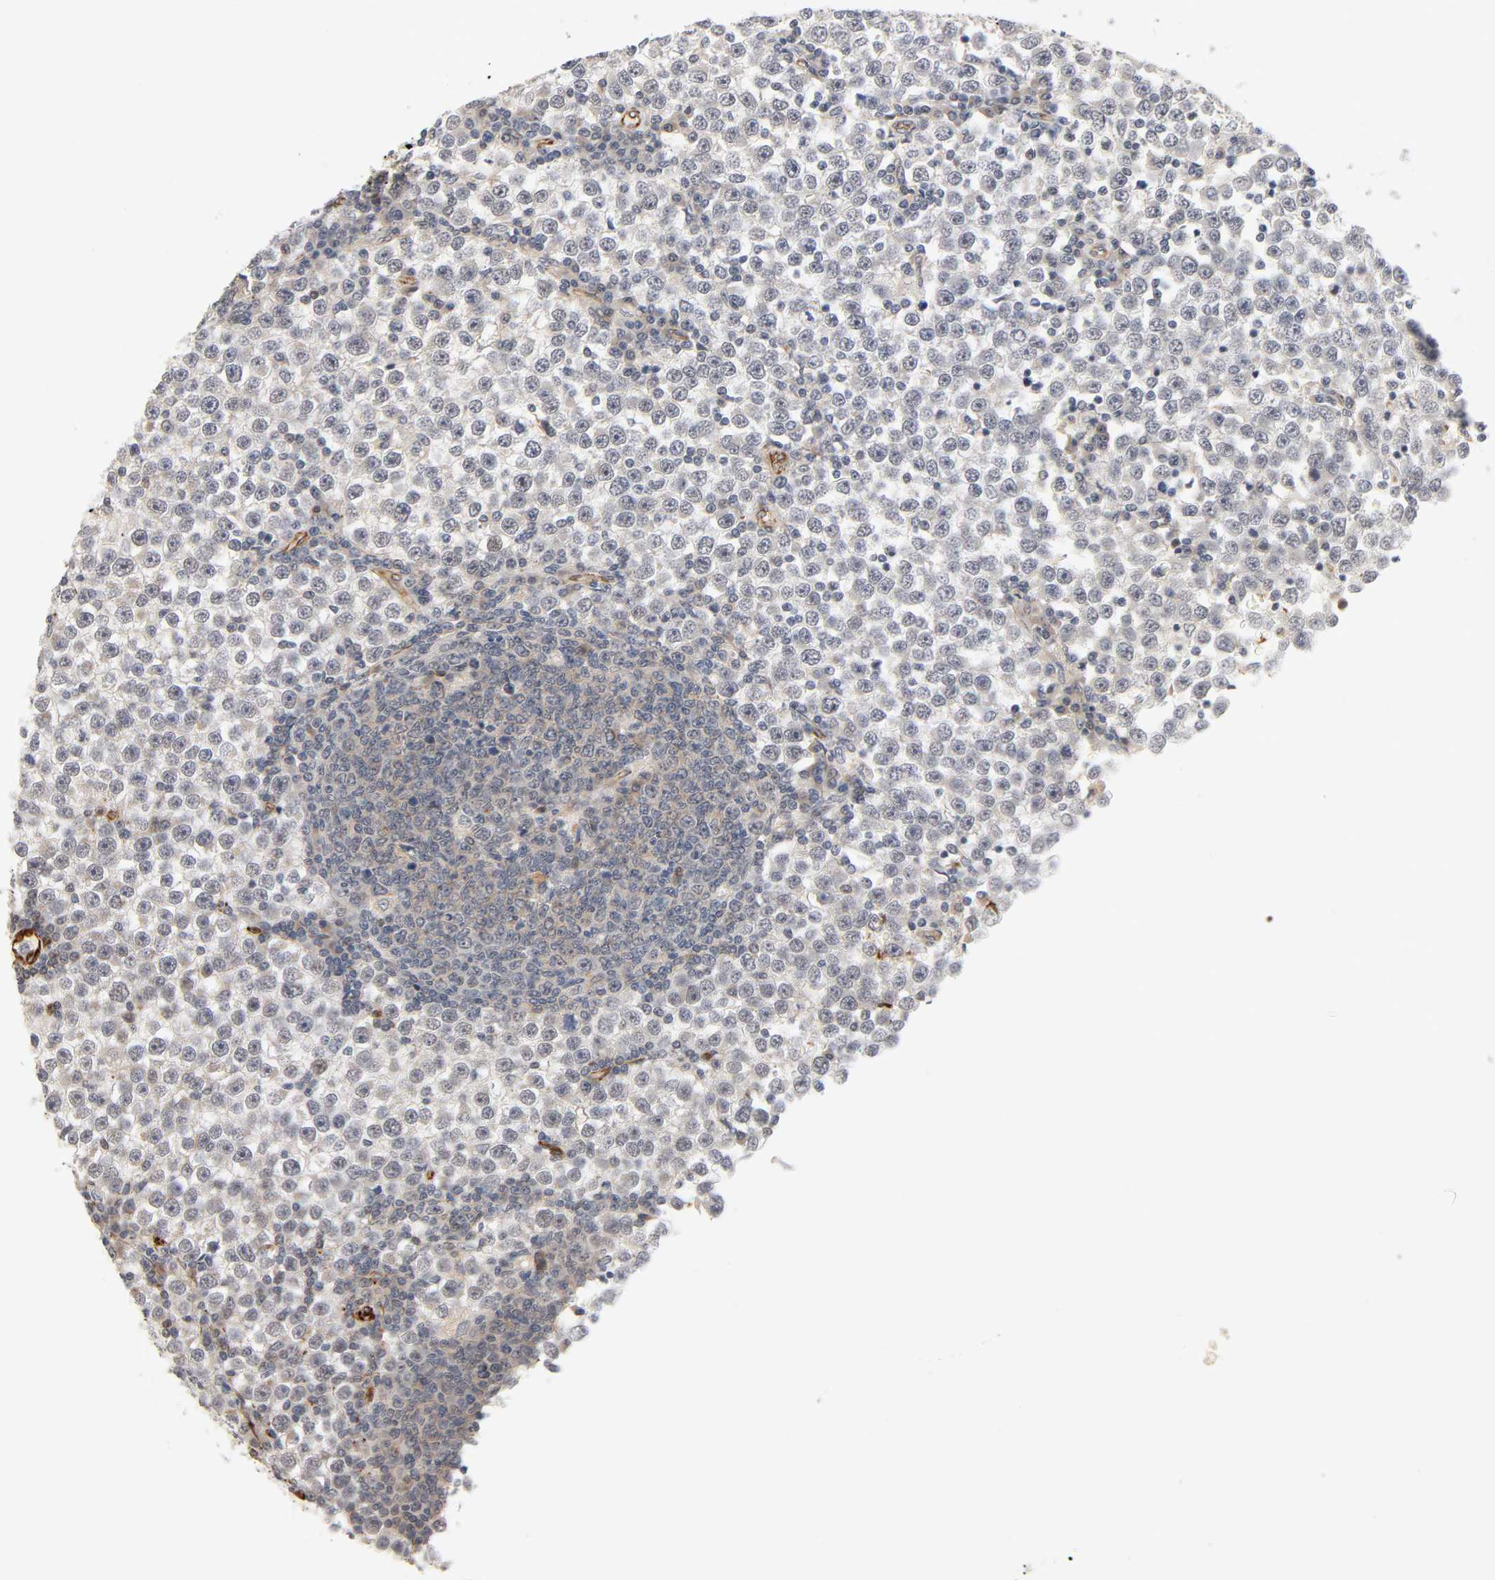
{"staining": {"intensity": "weak", "quantity": ">75%", "location": "cytoplasmic/membranous"}, "tissue": "testis cancer", "cell_type": "Tumor cells", "image_type": "cancer", "snomed": [{"axis": "morphology", "description": "Seminoma, NOS"}, {"axis": "topography", "description": "Testis"}], "caption": "Immunohistochemistry (IHC) (DAB) staining of seminoma (testis) displays weak cytoplasmic/membranous protein positivity in approximately >75% of tumor cells.", "gene": "REEP6", "patient": {"sex": "male", "age": 65}}